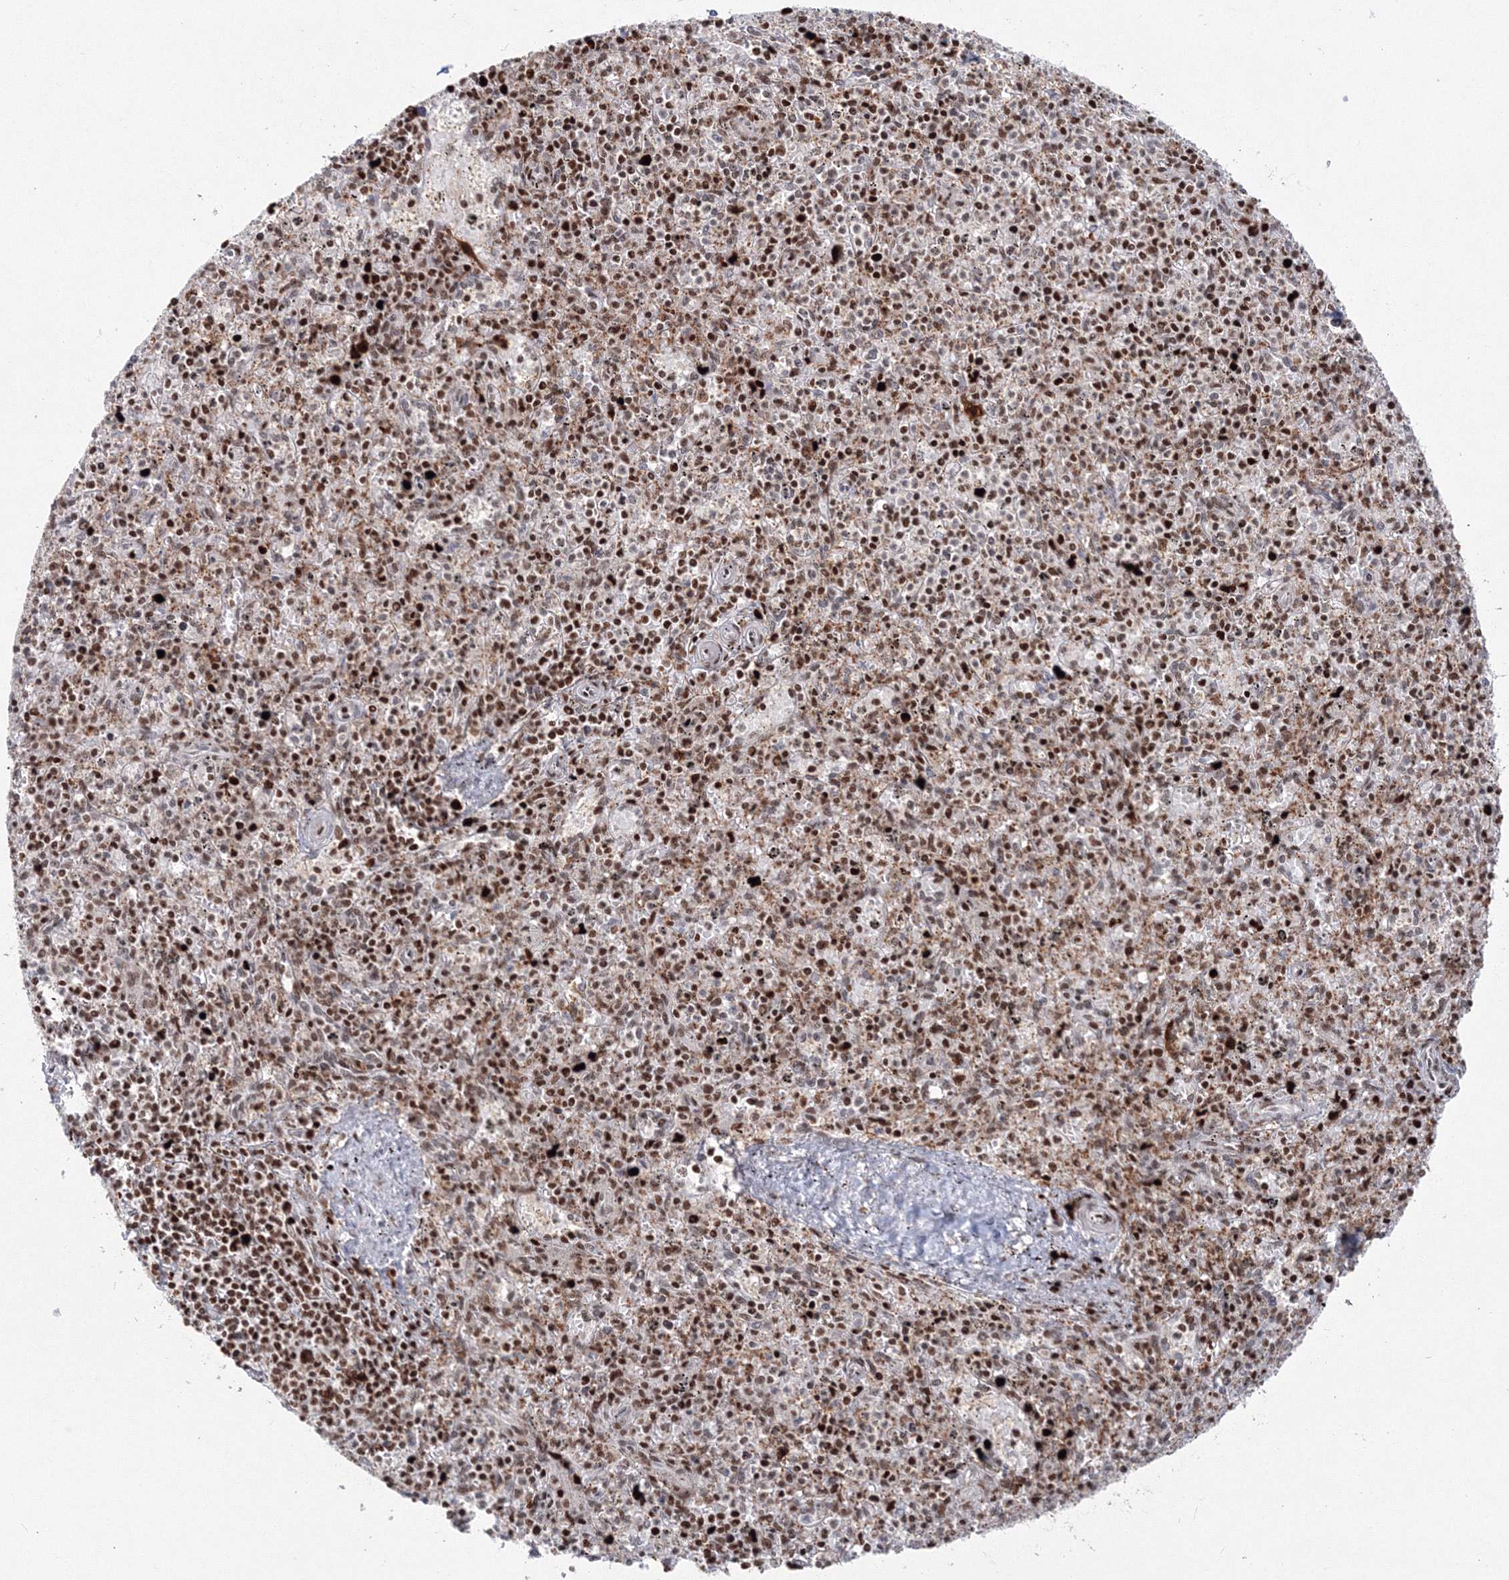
{"staining": {"intensity": "strong", "quantity": ">75%", "location": "nuclear"}, "tissue": "spleen", "cell_type": "Cells in red pulp", "image_type": "normal", "snomed": [{"axis": "morphology", "description": "Normal tissue, NOS"}, {"axis": "topography", "description": "Spleen"}], "caption": "Protein staining demonstrates strong nuclear expression in approximately >75% of cells in red pulp in benign spleen. Using DAB (3,3'-diaminobenzidine) (brown) and hematoxylin (blue) stains, captured at high magnification using brightfield microscopy.", "gene": "LIG1", "patient": {"sex": "male", "age": 72}}